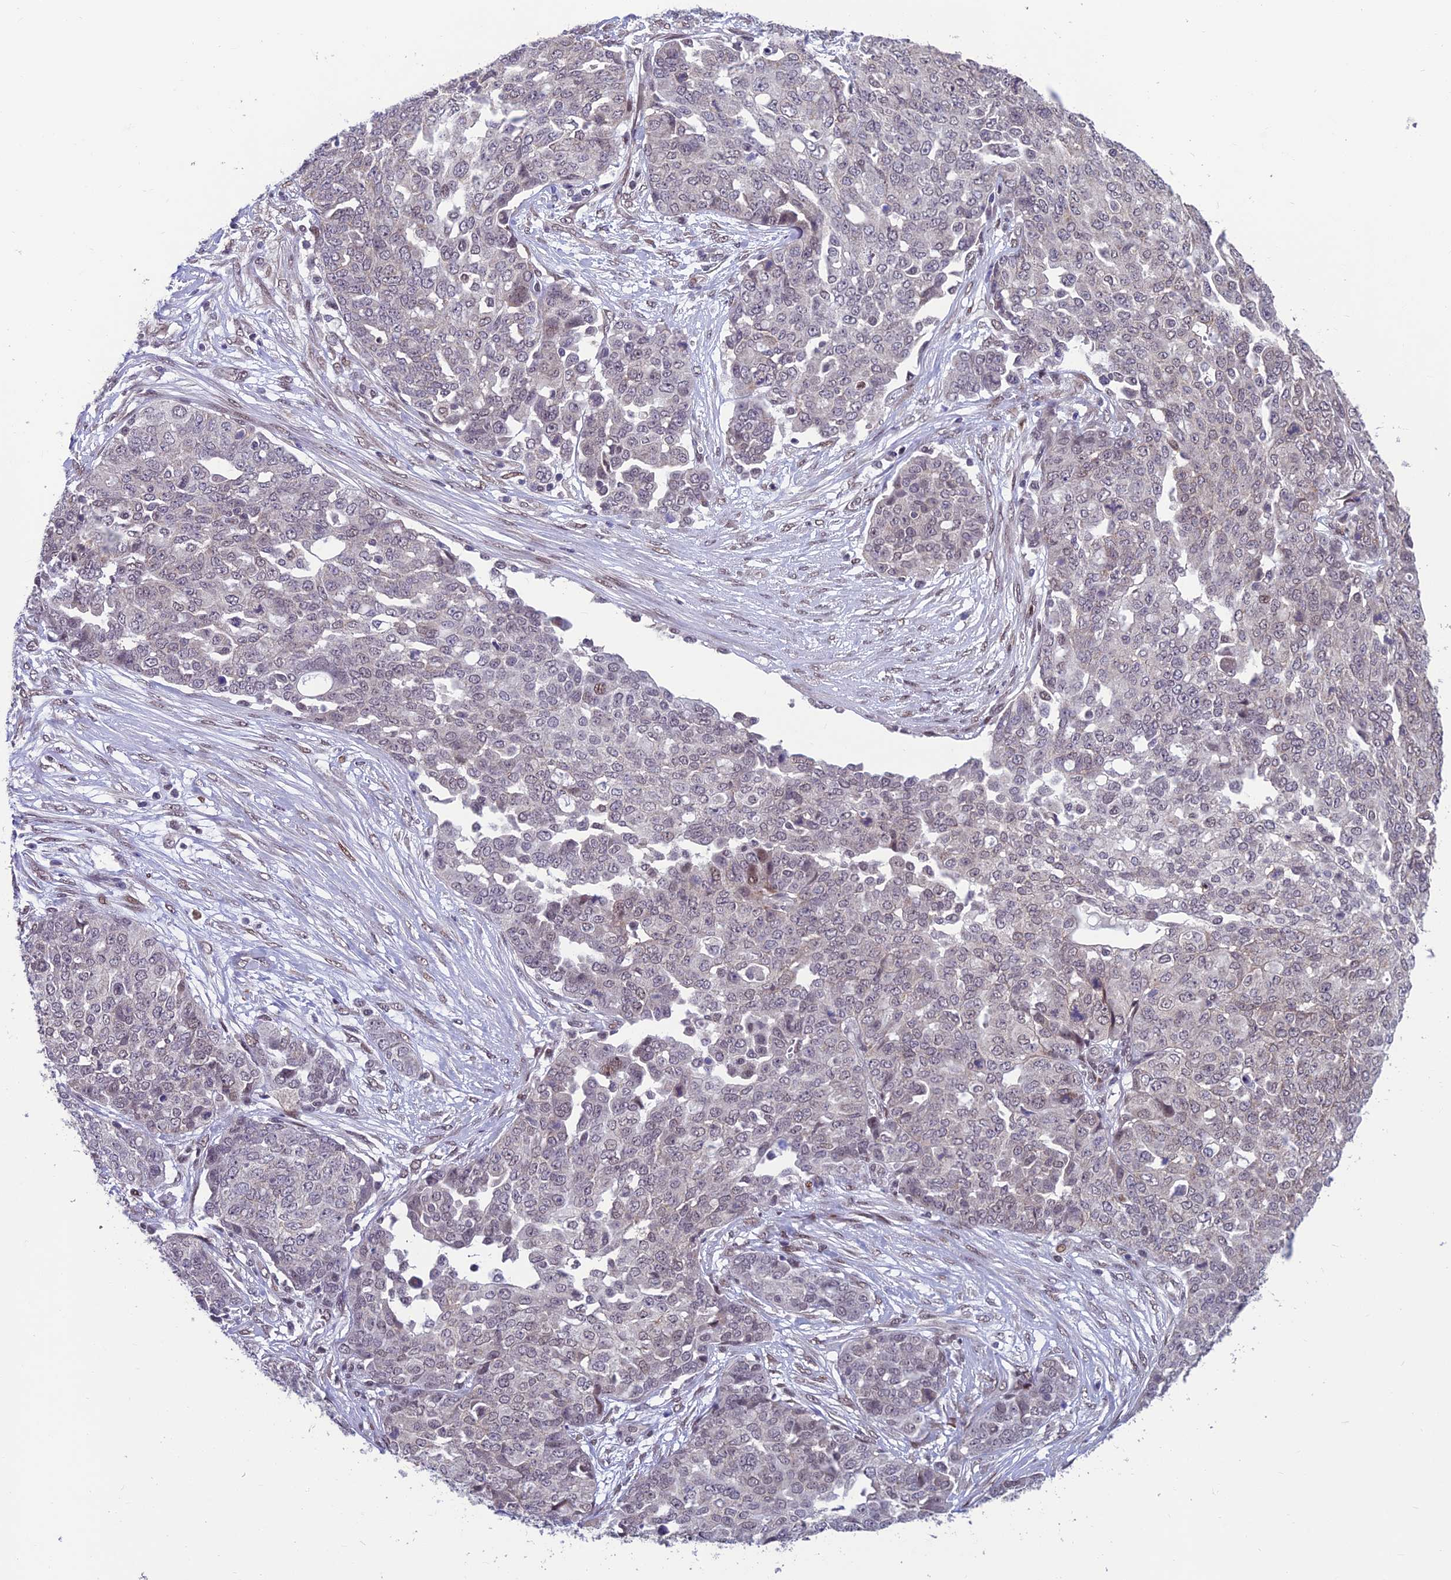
{"staining": {"intensity": "negative", "quantity": "none", "location": "none"}, "tissue": "ovarian cancer", "cell_type": "Tumor cells", "image_type": "cancer", "snomed": [{"axis": "morphology", "description": "Cystadenocarcinoma, serous, NOS"}, {"axis": "topography", "description": "Soft tissue"}, {"axis": "topography", "description": "Ovary"}], "caption": "Immunohistochemistry (IHC) of human ovarian cancer exhibits no positivity in tumor cells.", "gene": "KIAA1191", "patient": {"sex": "female", "age": 57}}